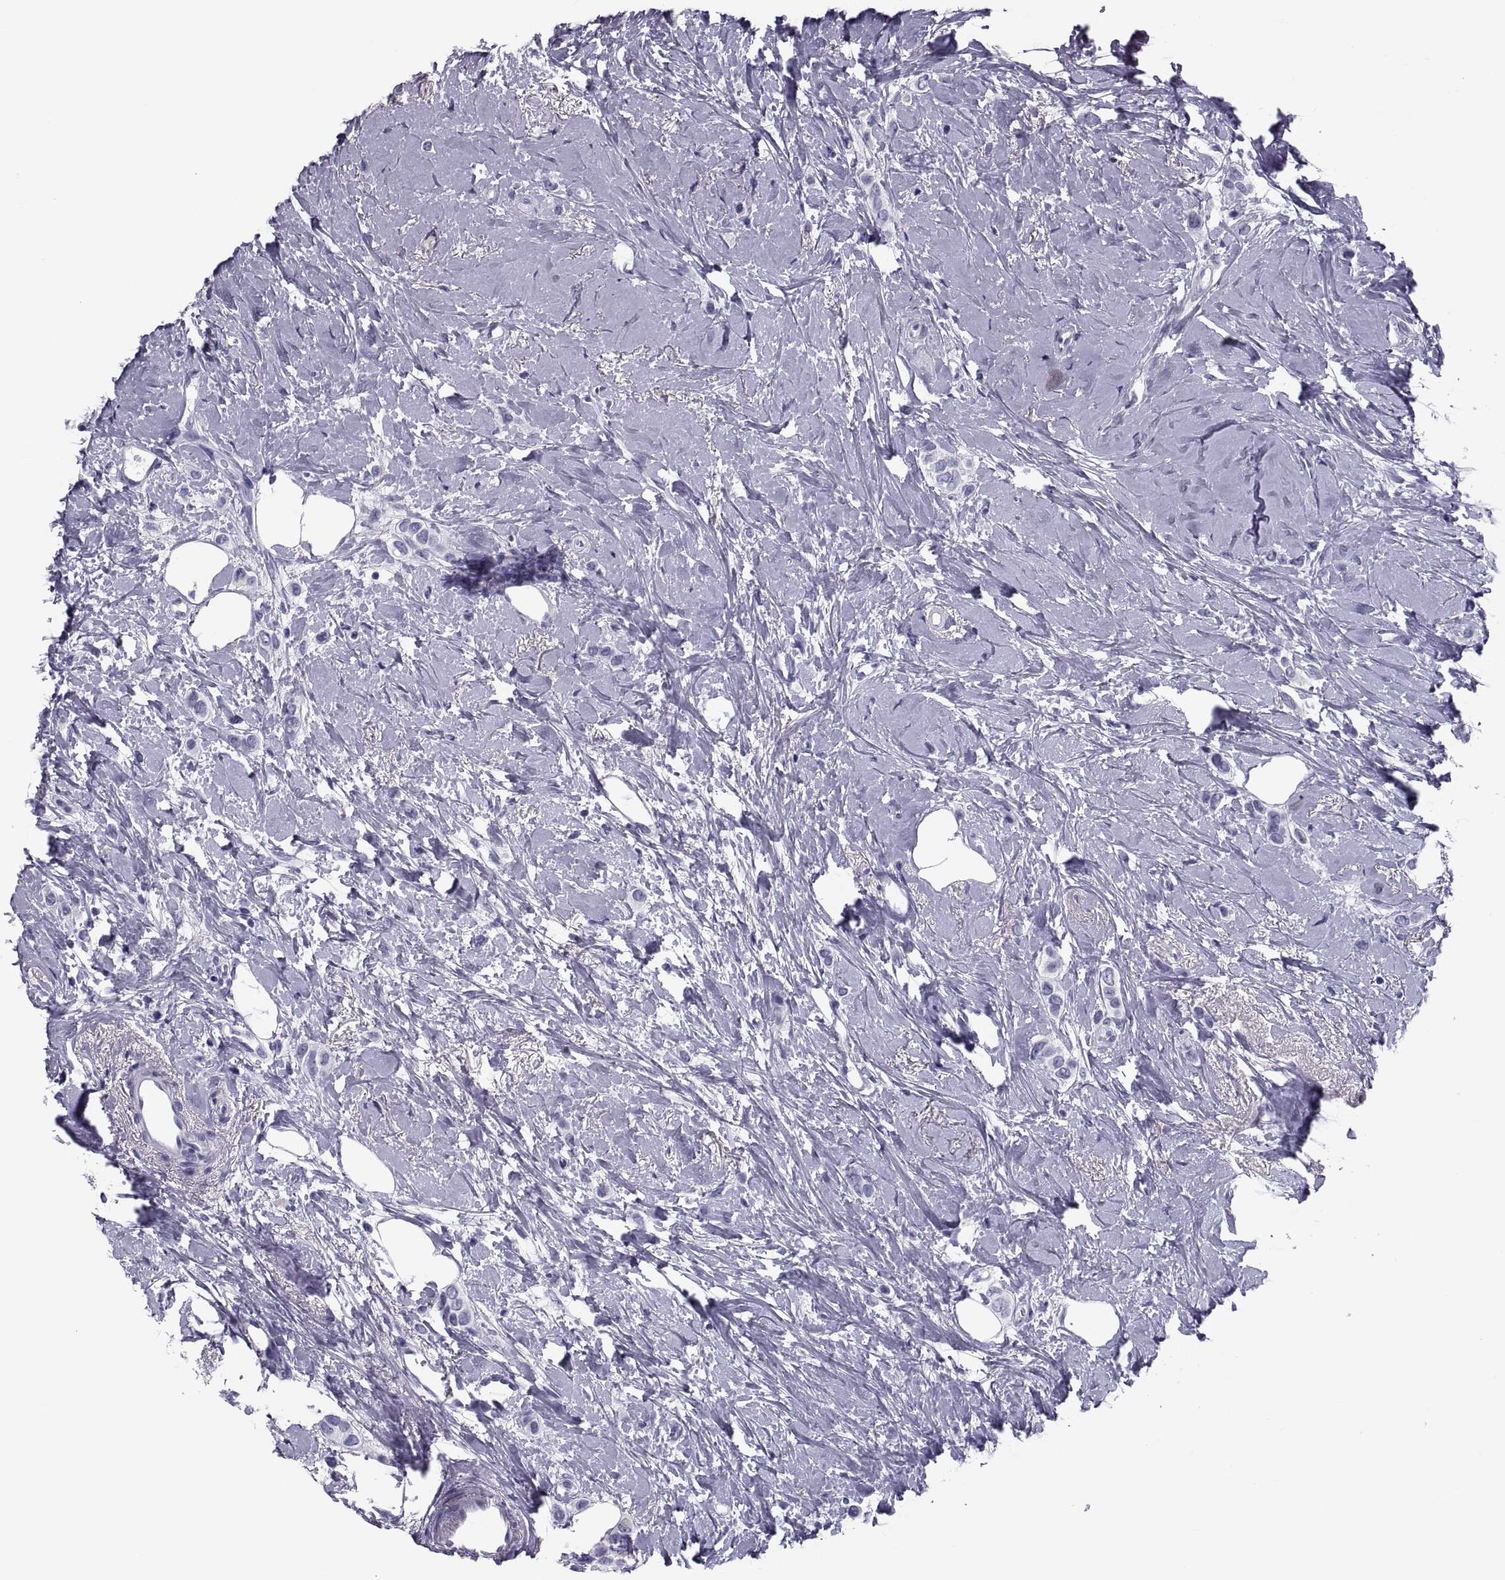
{"staining": {"intensity": "negative", "quantity": "none", "location": "none"}, "tissue": "breast cancer", "cell_type": "Tumor cells", "image_type": "cancer", "snomed": [{"axis": "morphology", "description": "Lobular carcinoma"}, {"axis": "topography", "description": "Breast"}], "caption": "Immunohistochemistry of human breast cancer shows no positivity in tumor cells.", "gene": "CRISP1", "patient": {"sex": "female", "age": 66}}